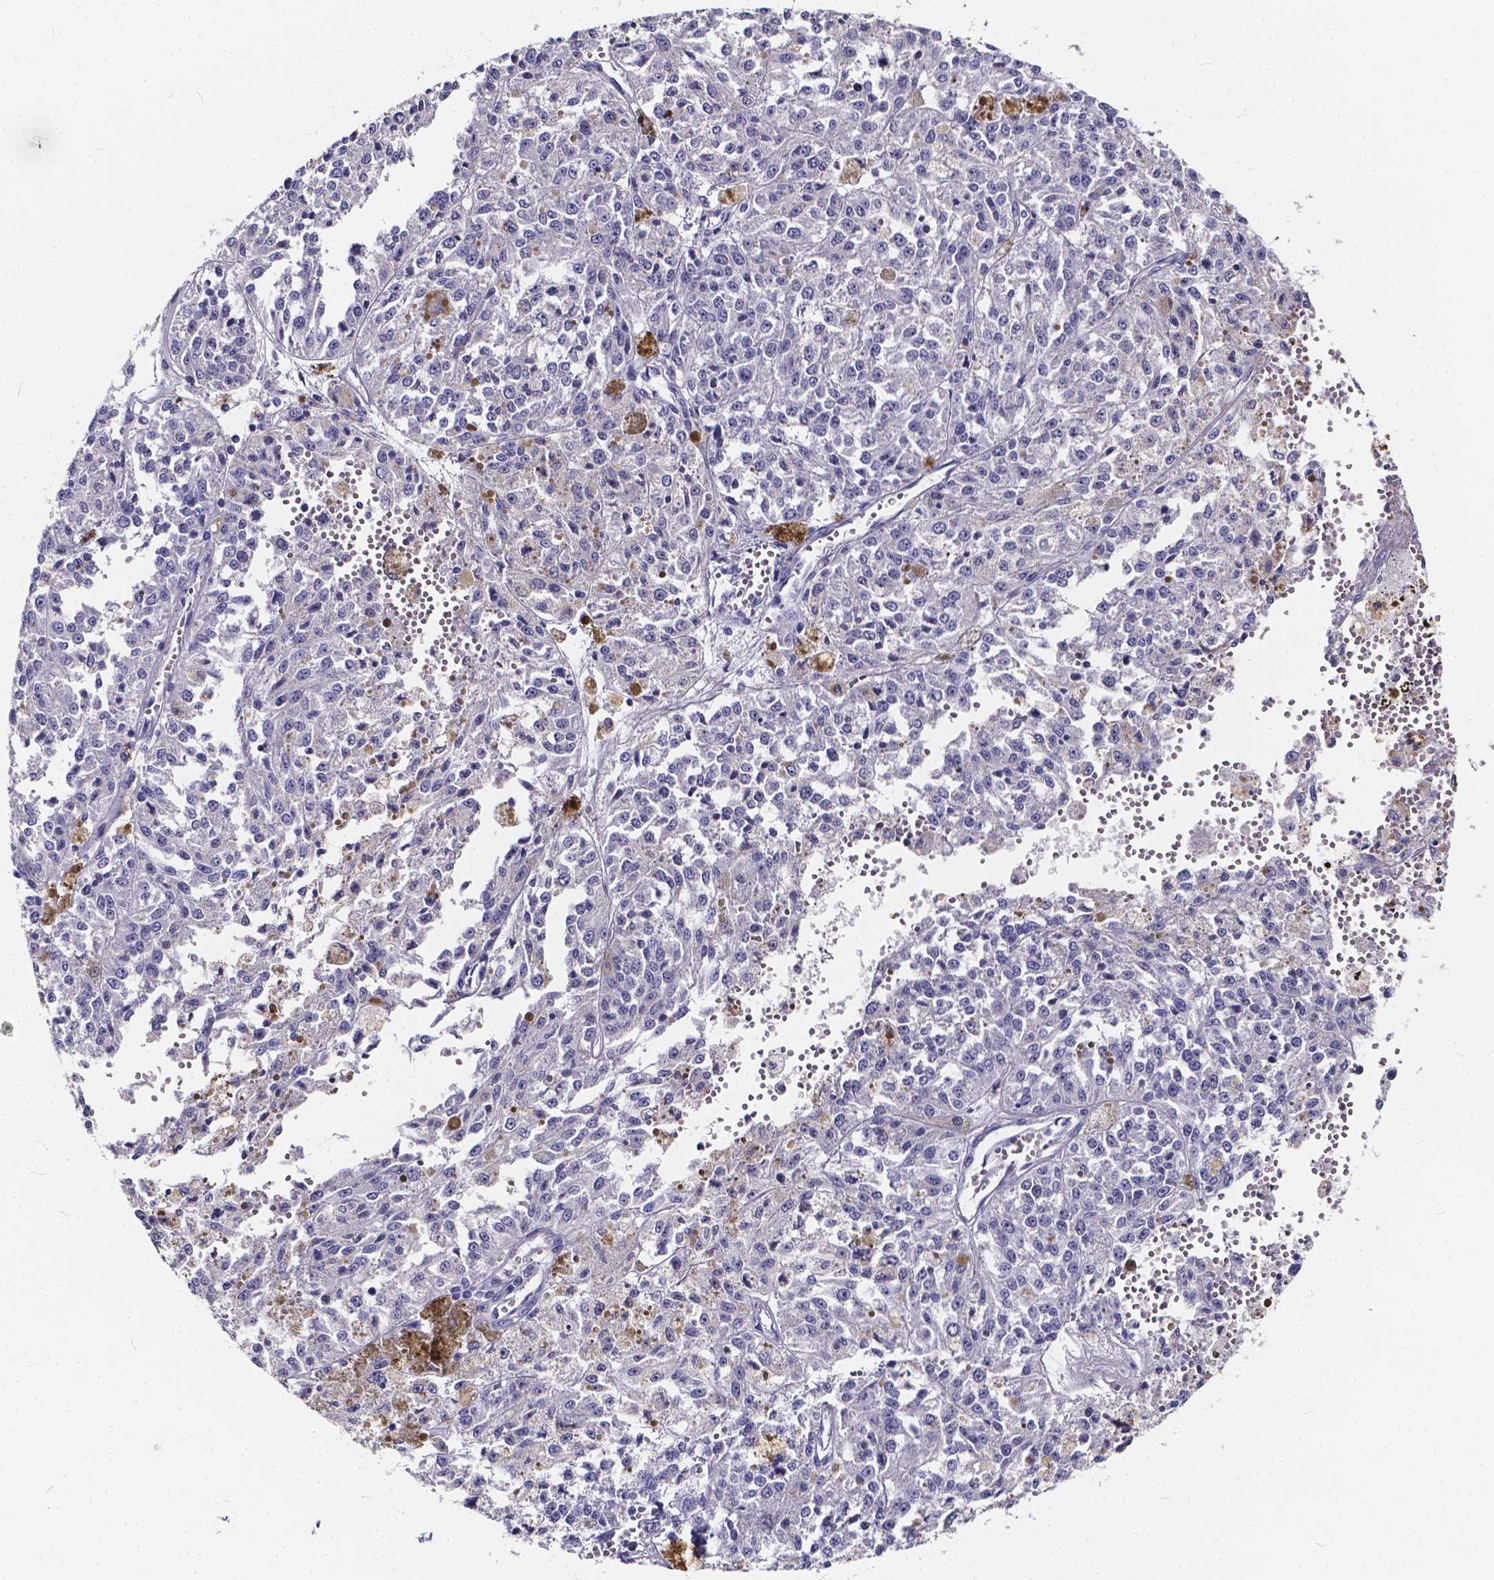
{"staining": {"intensity": "negative", "quantity": "none", "location": "none"}, "tissue": "melanoma", "cell_type": "Tumor cells", "image_type": "cancer", "snomed": [{"axis": "morphology", "description": "Malignant melanoma, Metastatic site"}, {"axis": "topography", "description": "Lymph node"}], "caption": "An immunohistochemistry (IHC) photomicrograph of melanoma is shown. There is no staining in tumor cells of melanoma.", "gene": "SPEF2", "patient": {"sex": "female", "age": 64}}